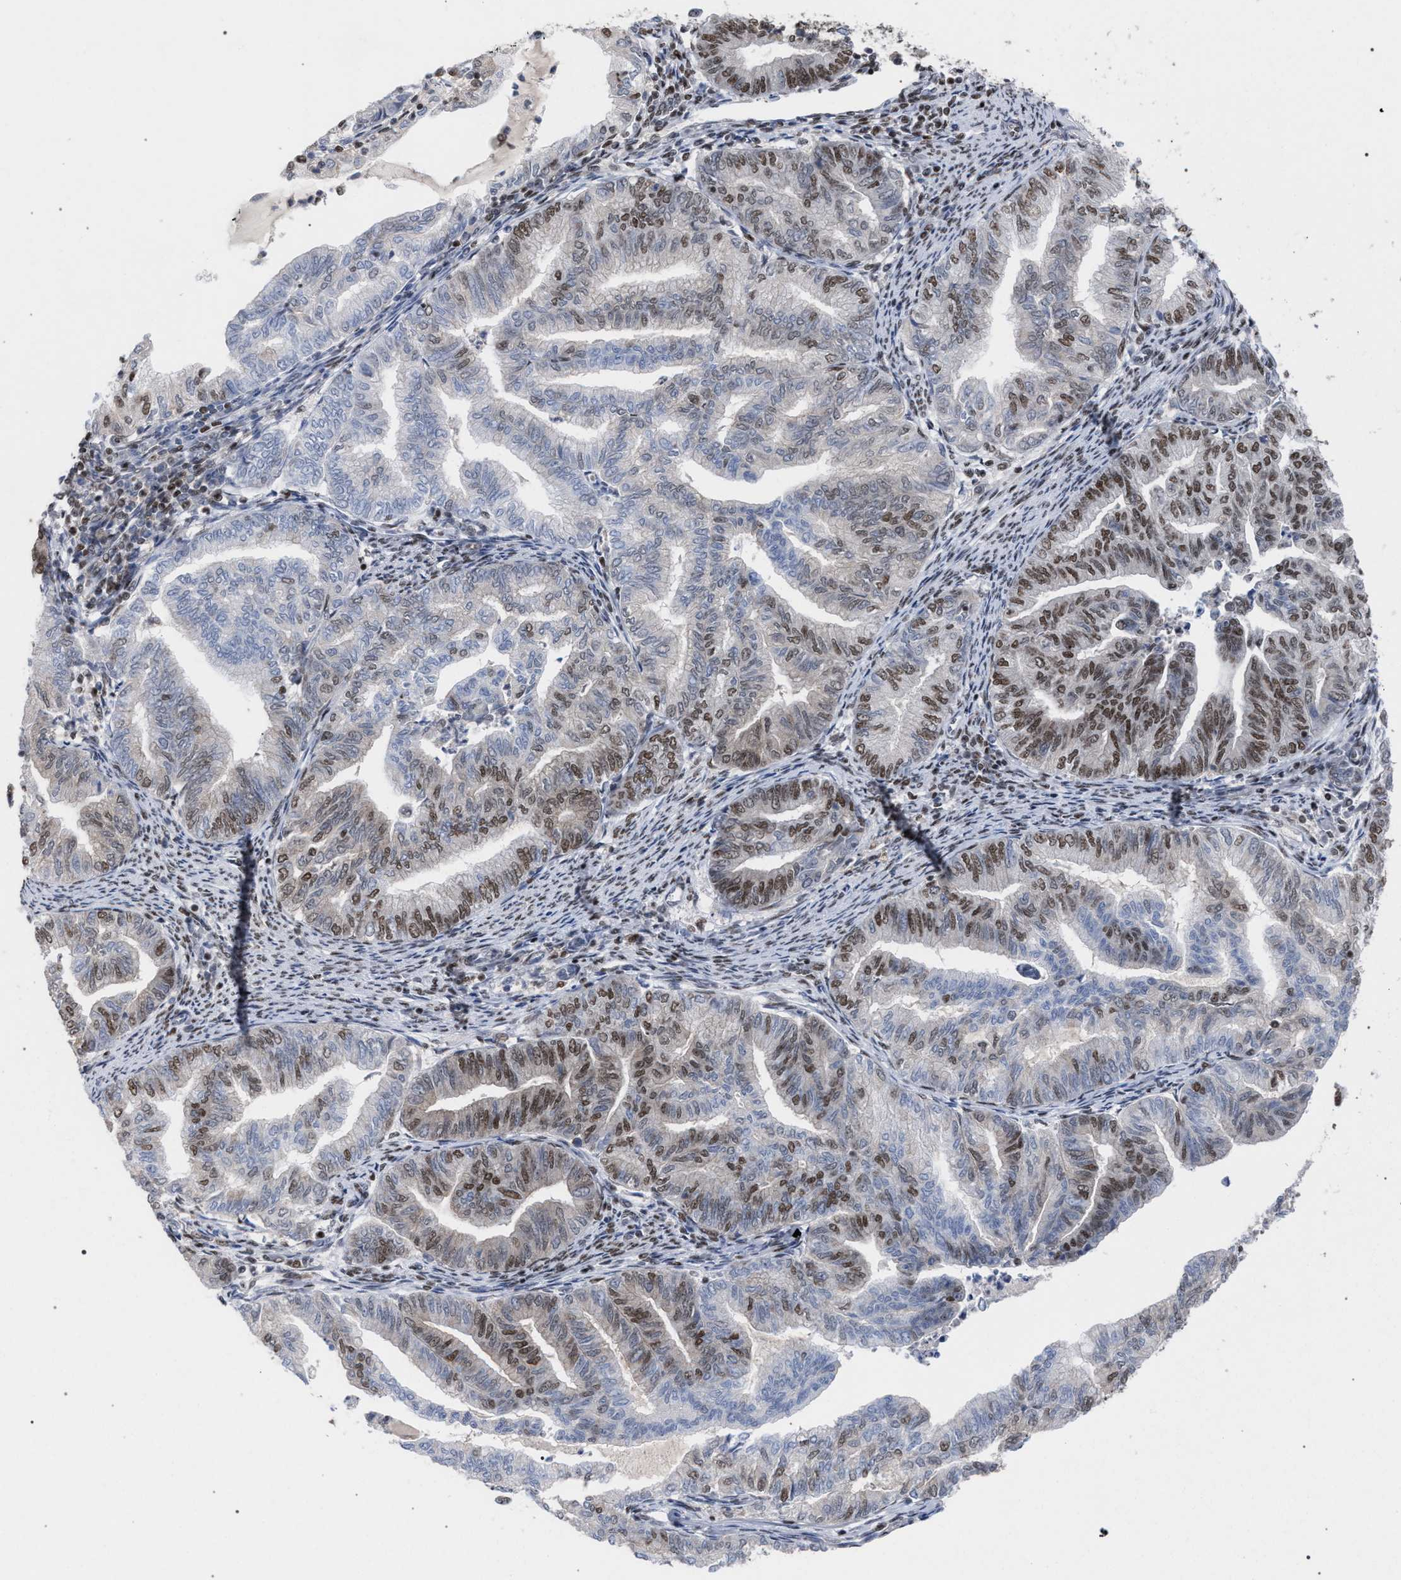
{"staining": {"intensity": "moderate", "quantity": "25%-75%", "location": "nuclear"}, "tissue": "endometrial cancer", "cell_type": "Tumor cells", "image_type": "cancer", "snomed": [{"axis": "morphology", "description": "Adenocarcinoma, NOS"}, {"axis": "topography", "description": "Endometrium"}], "caption": "Protein expression by immunohistochemistry reveals moderate nuclear expression in approximately 25%-75% of tumor cells in adenocarcinoma (endometrial).", "gene": "SCAF4", "patient": {"sex": "female", "age": 79}}